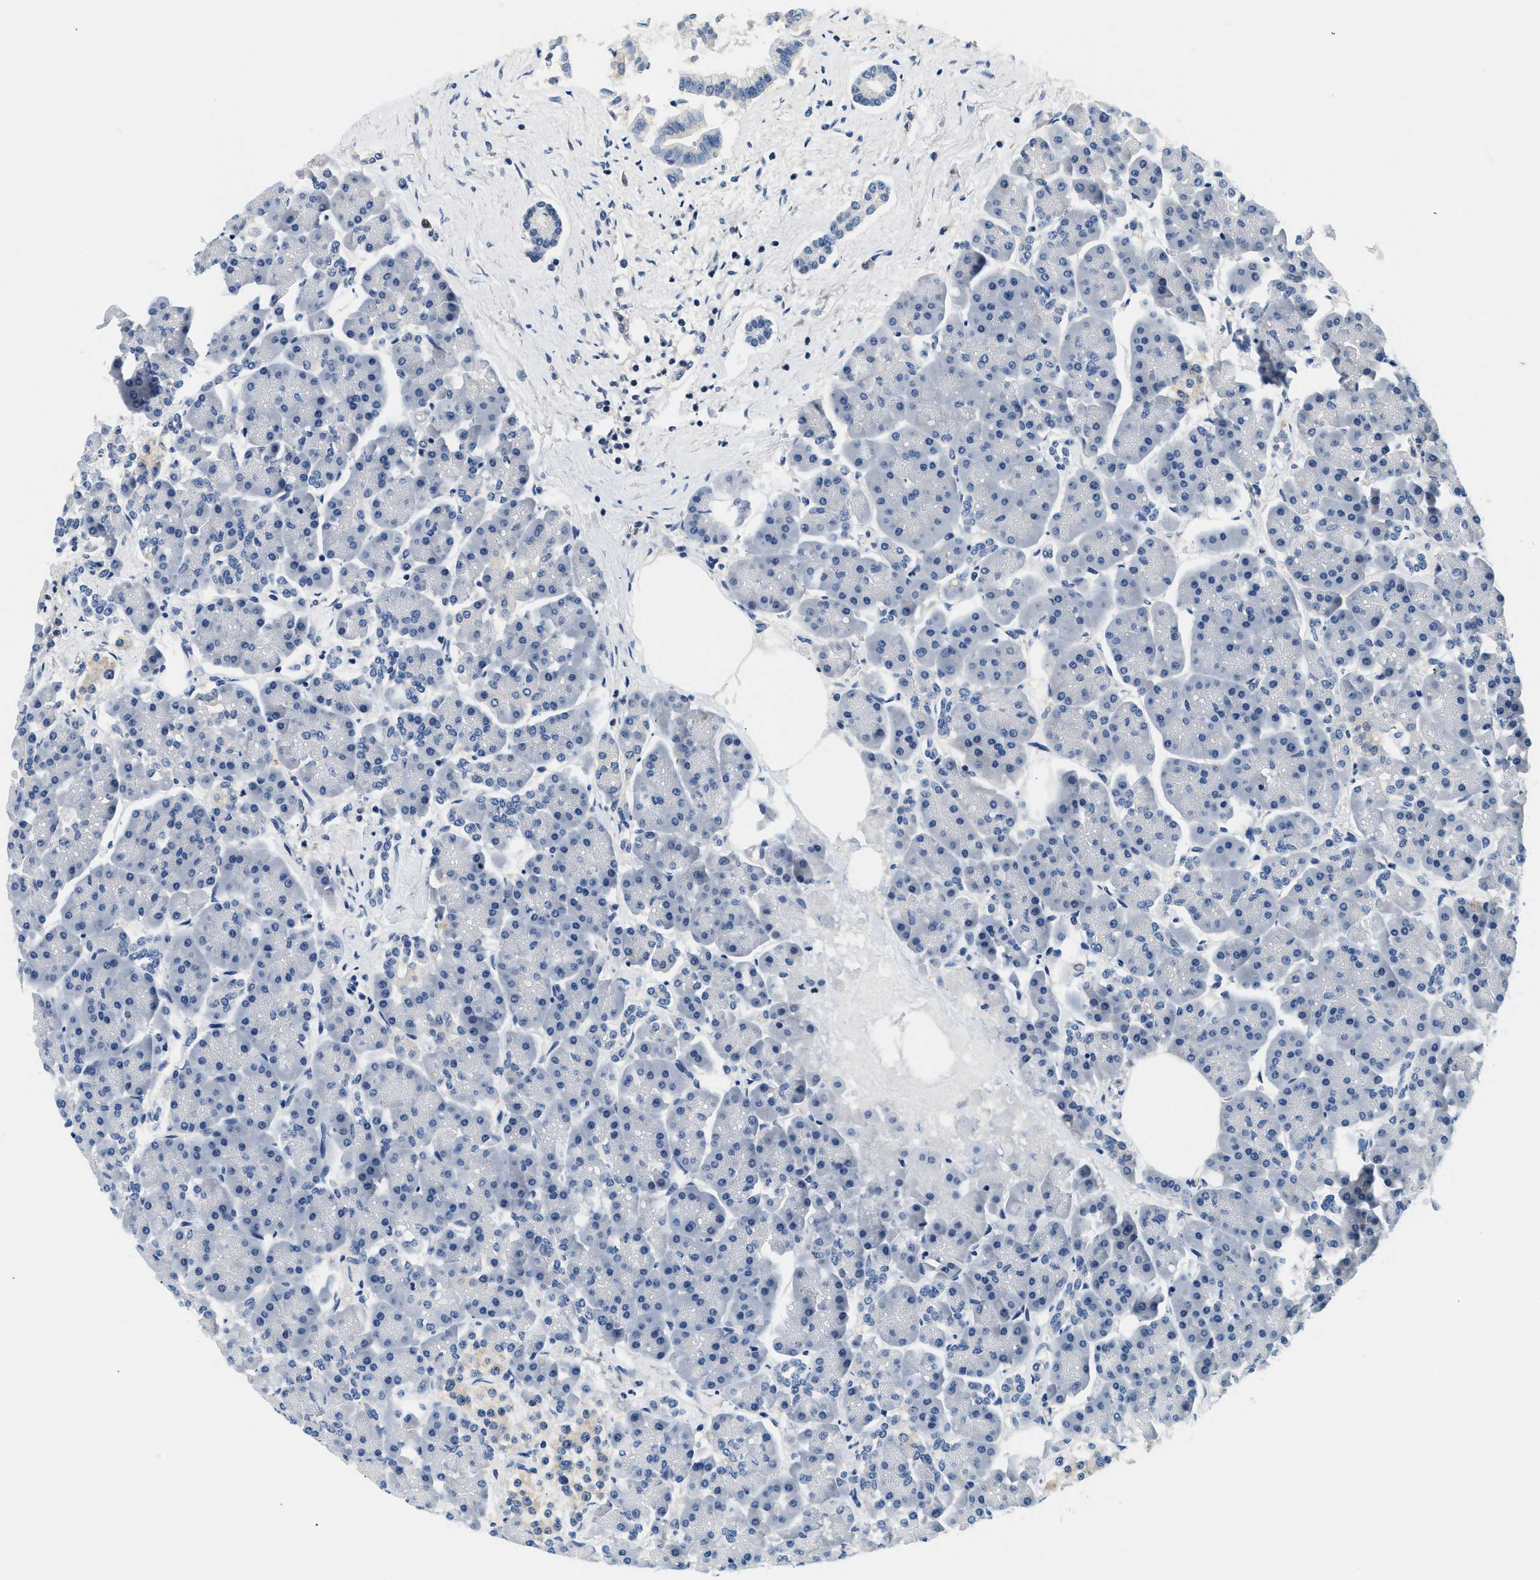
{"staining": {"intensity": "negative", "quantity": "none", "location": "none"}, "tissue": "pancreas", "cell_type": "Exocrine glandular cells", "image_type": "normal", "snomed": [{"axis": "morphology", "description": "Normal tissue, NOS"}, {"axis": "topography", "description": "Pancreas"}], "caption": "DAB (3,3'-diaminobenzidine) immunohistochemical staining of normal pancreas demonstrates no significant expression in exocrine glandular cells. Nuclei are stained in blue.", "gene": "SLC35E1", "patient": {"sex": "female", "age": 70}}